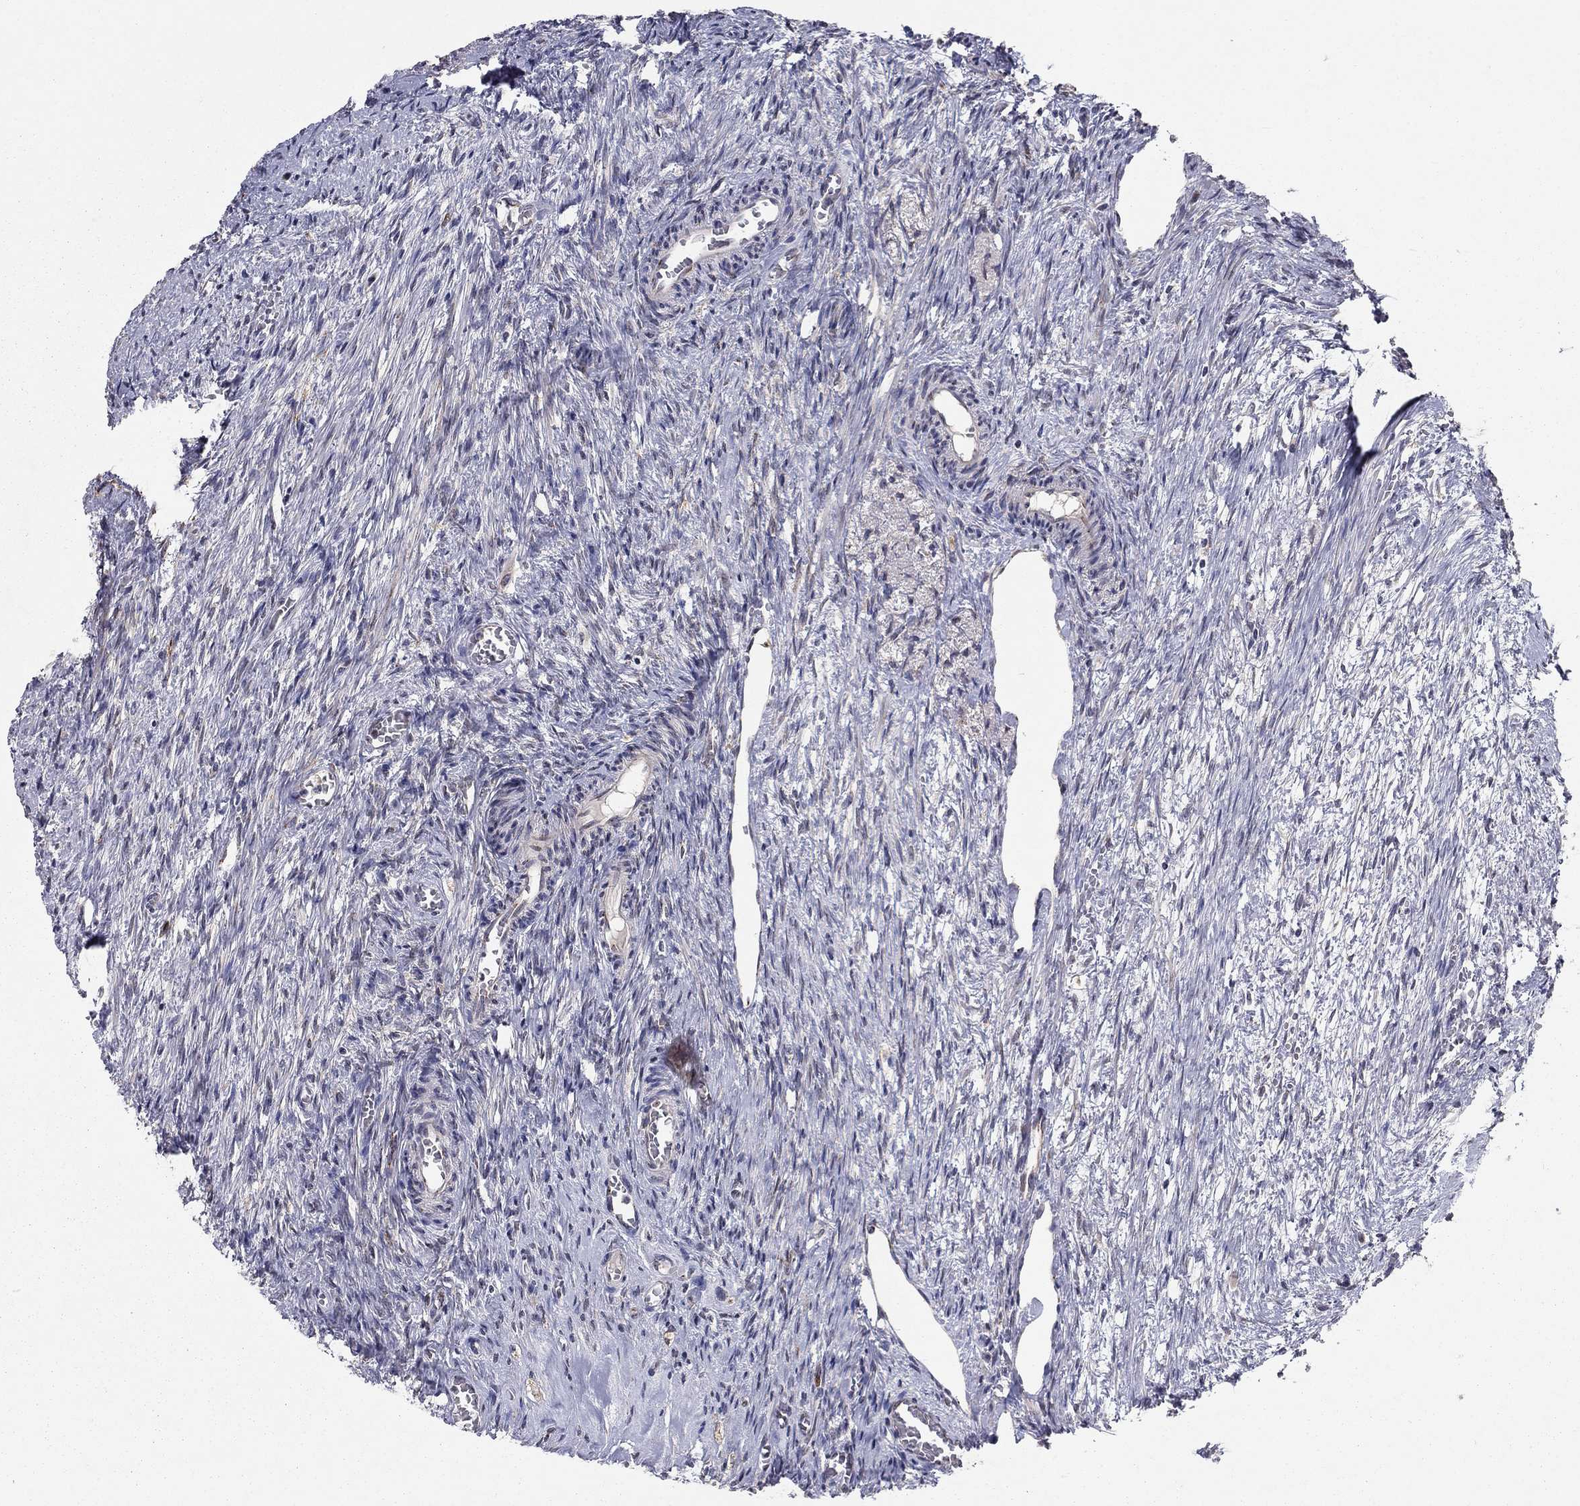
{"staining": {"intensity": "negative", "quantity": "none", "location": "none"}, "tissue": "ovary", "cell_type": "Ovarian stroma cells", "image_type": "normal", "snomed": [{"axis": "morphology", "description": "Normal tissue, NOS"}, {"axis": "topography", "description": "Ovary"}], "caption": "Ovary stained for a protein using immunohistochemistry shows no staining ovarian stroma cells.", "gene": "YIF1A", "patient": {"sex": "female", "age": 39}}